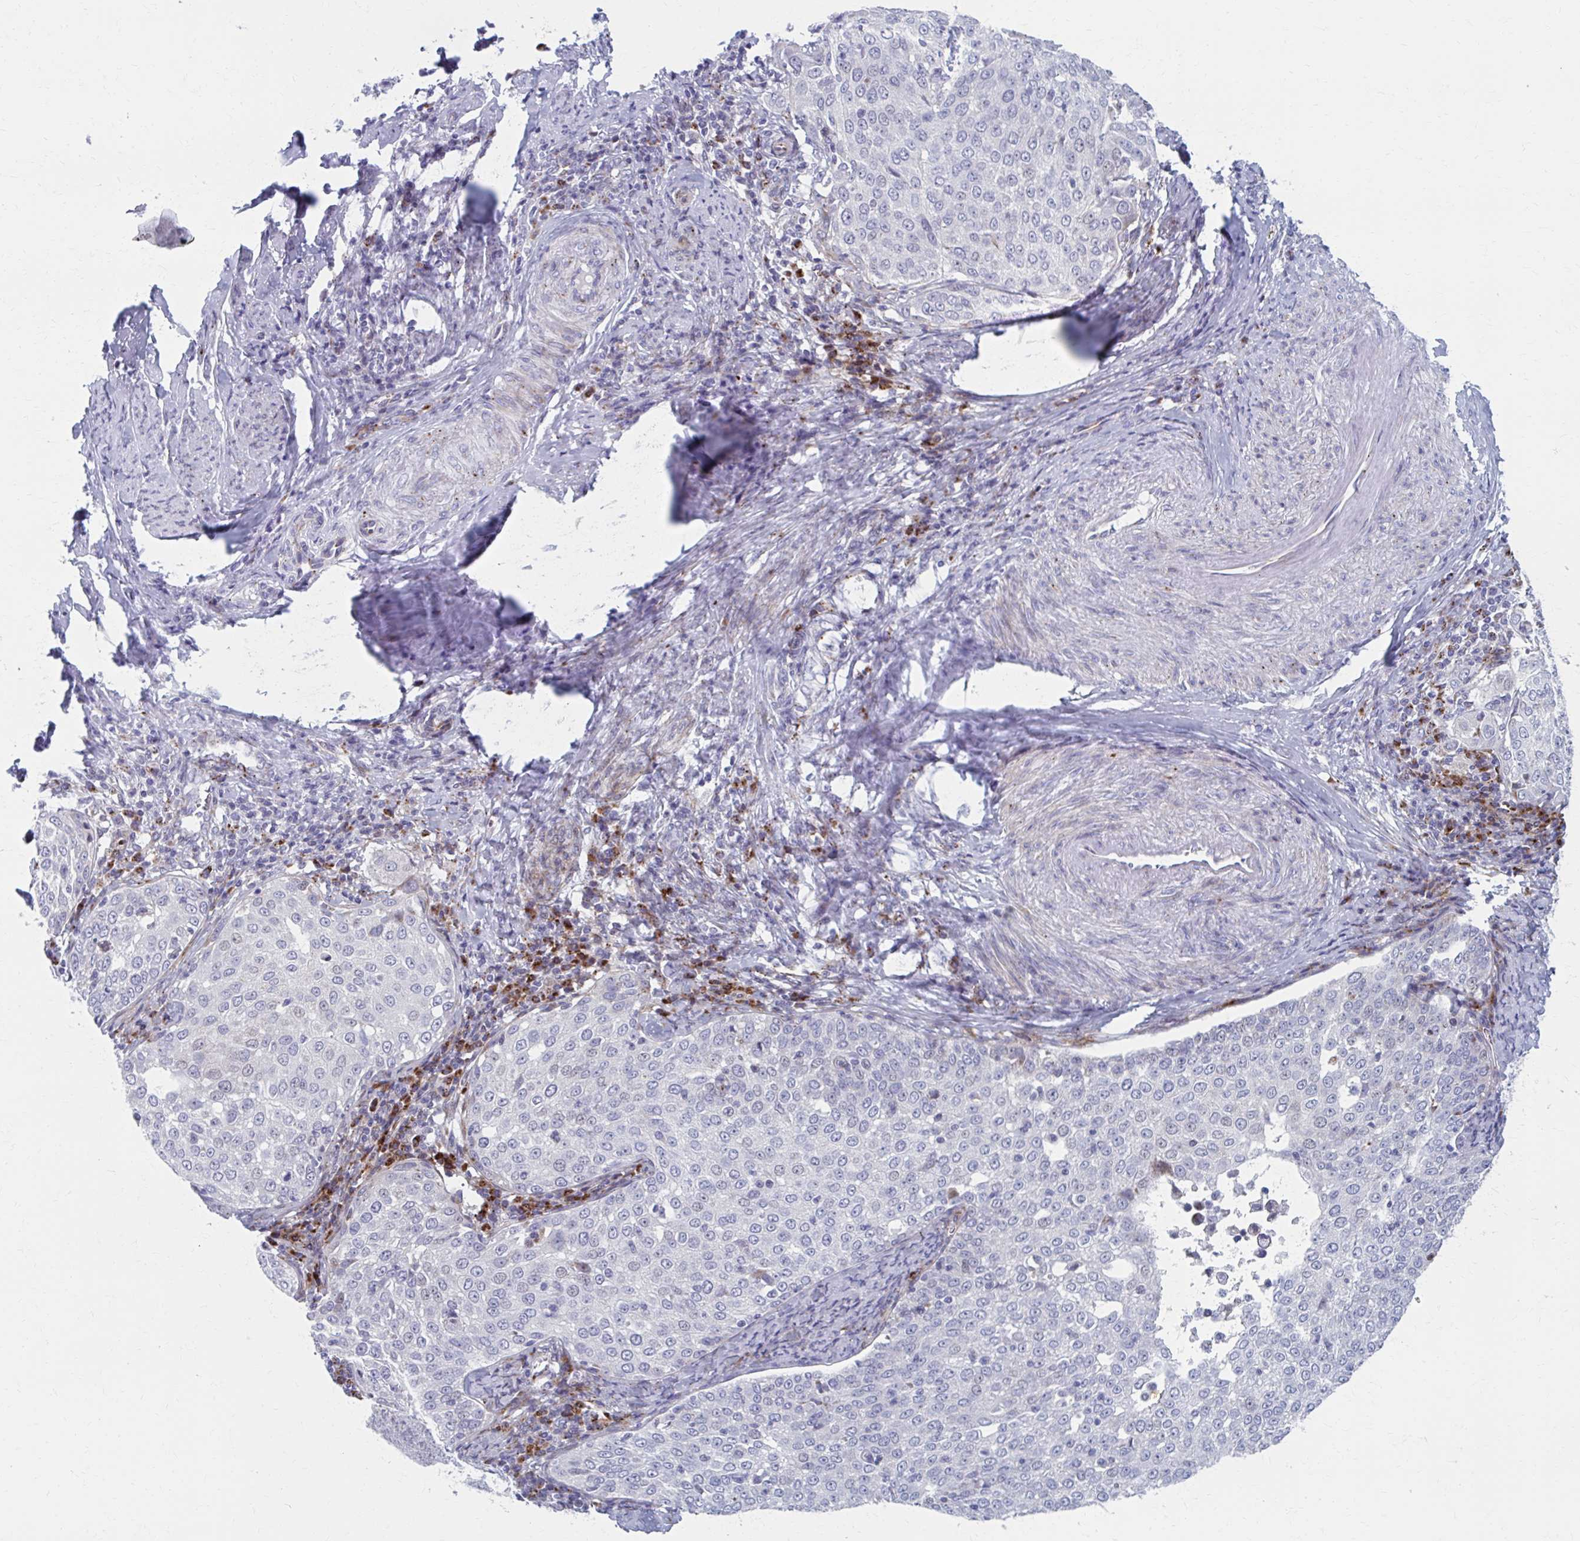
{"staining": {"intensity": "negative", "quantity": "none", "location": "none"}, "tissue": "cervical cancer", "cell_type": "Tumor cells", "image_type": "cancer", "snomed": [{"axis": "morphology", "description": "Squamous cell carcinoma, NOS"}, {"axis": "topography", "description": "Cervix"}], "caption": "Cervical cancer was stained to show a protein in brown. There is no significant expression in tumor cells.", "gene": "OLFM2", "patient": {"sex": "female", "age": 57}}